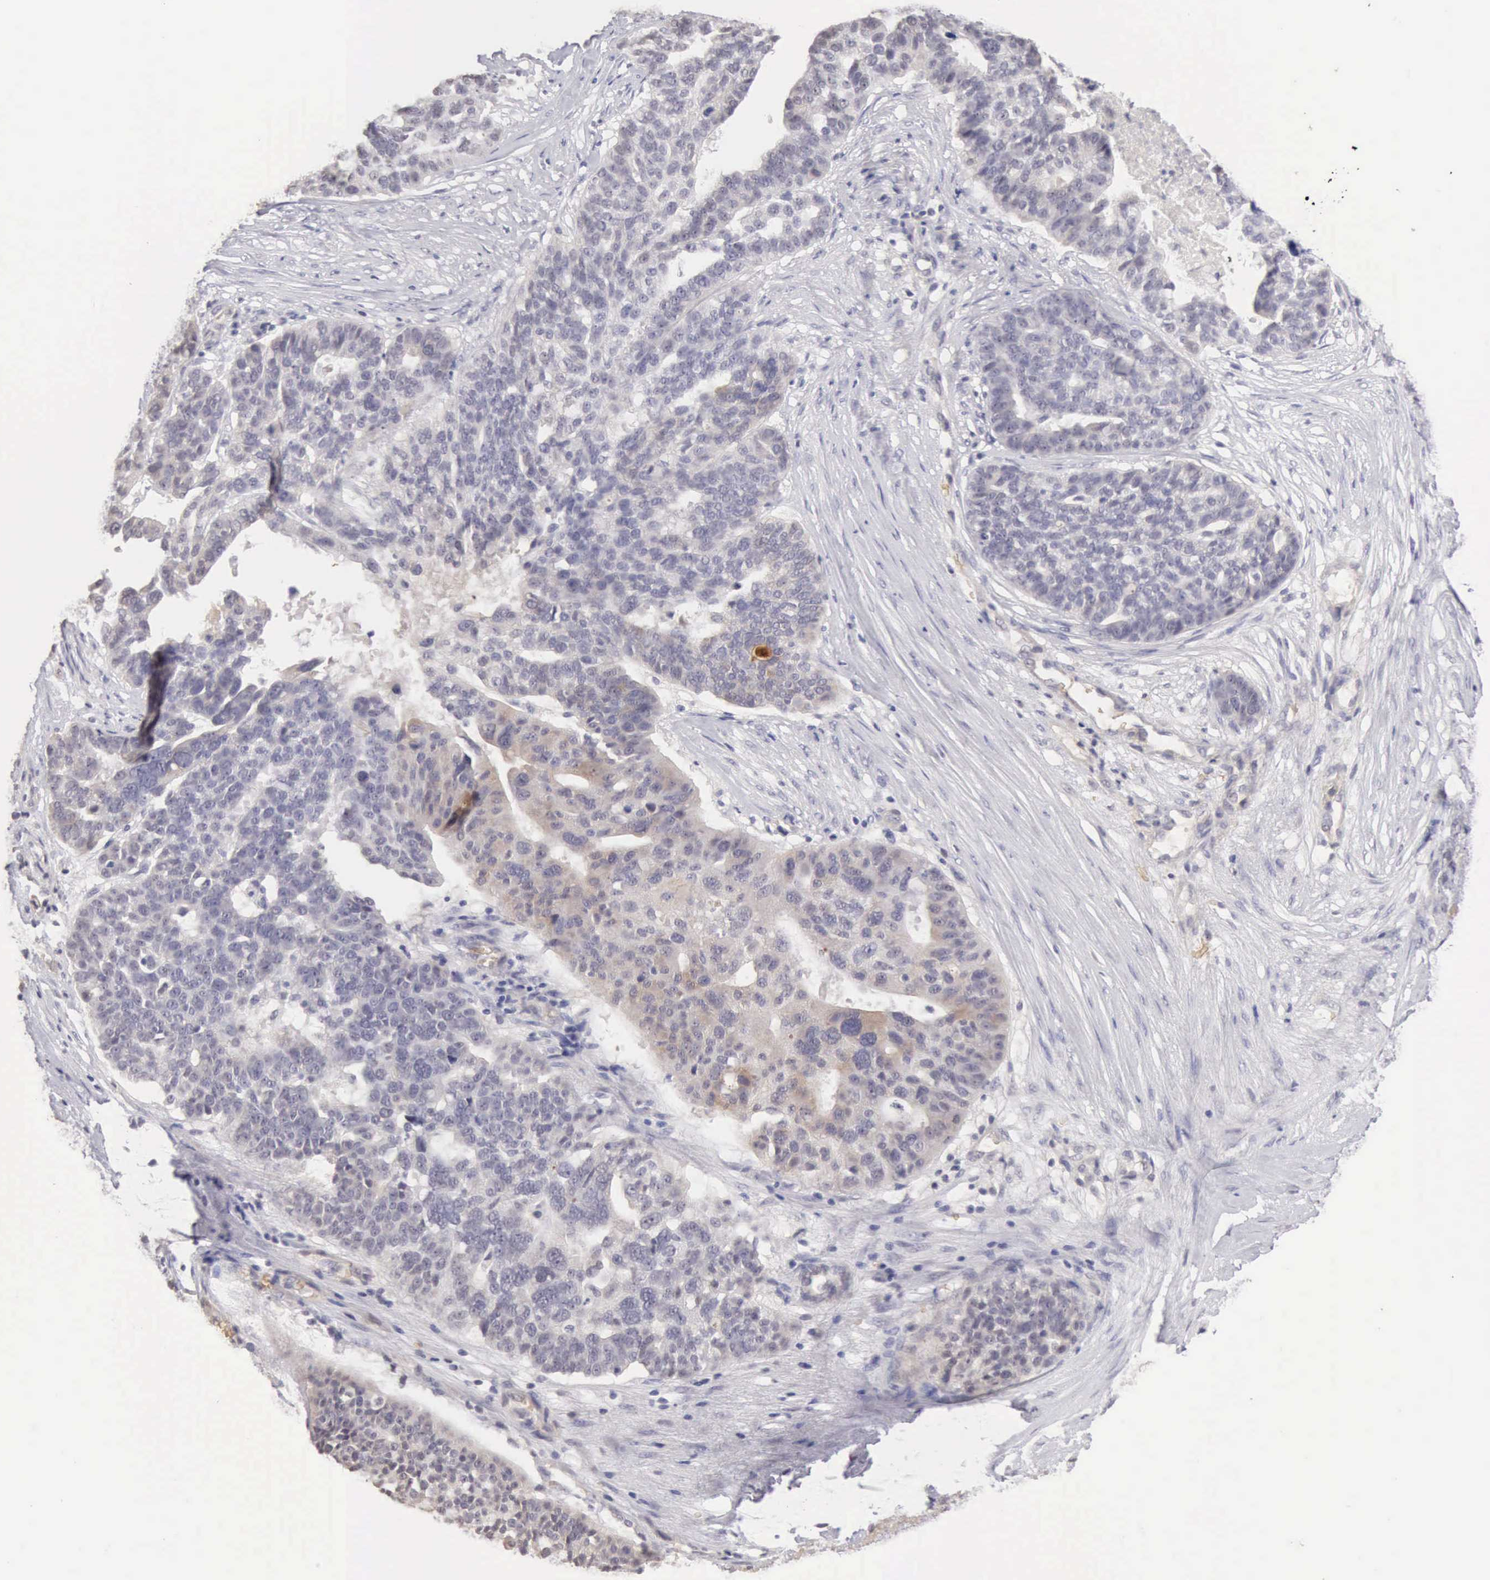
{"staining": {"intensity": "negative", "quantity": "none", "location": "none"}, "tissue": "ovarian cancer", "cell_type": "Tumor cells", "image_type": "cancer", "snomed": [{"axis": "morphology", "description": "Cystadenocarcinoma, serous, NOS"}, {"axis": "topography", "description": "Ovary"}], "caption": "This is an immunohistochemistry micrograph of ovarian serous cystadenocarcinoma. There is no expression in tumor cells.", "gene": "CFI", "patient": {"sex": "female", "age": 59}}